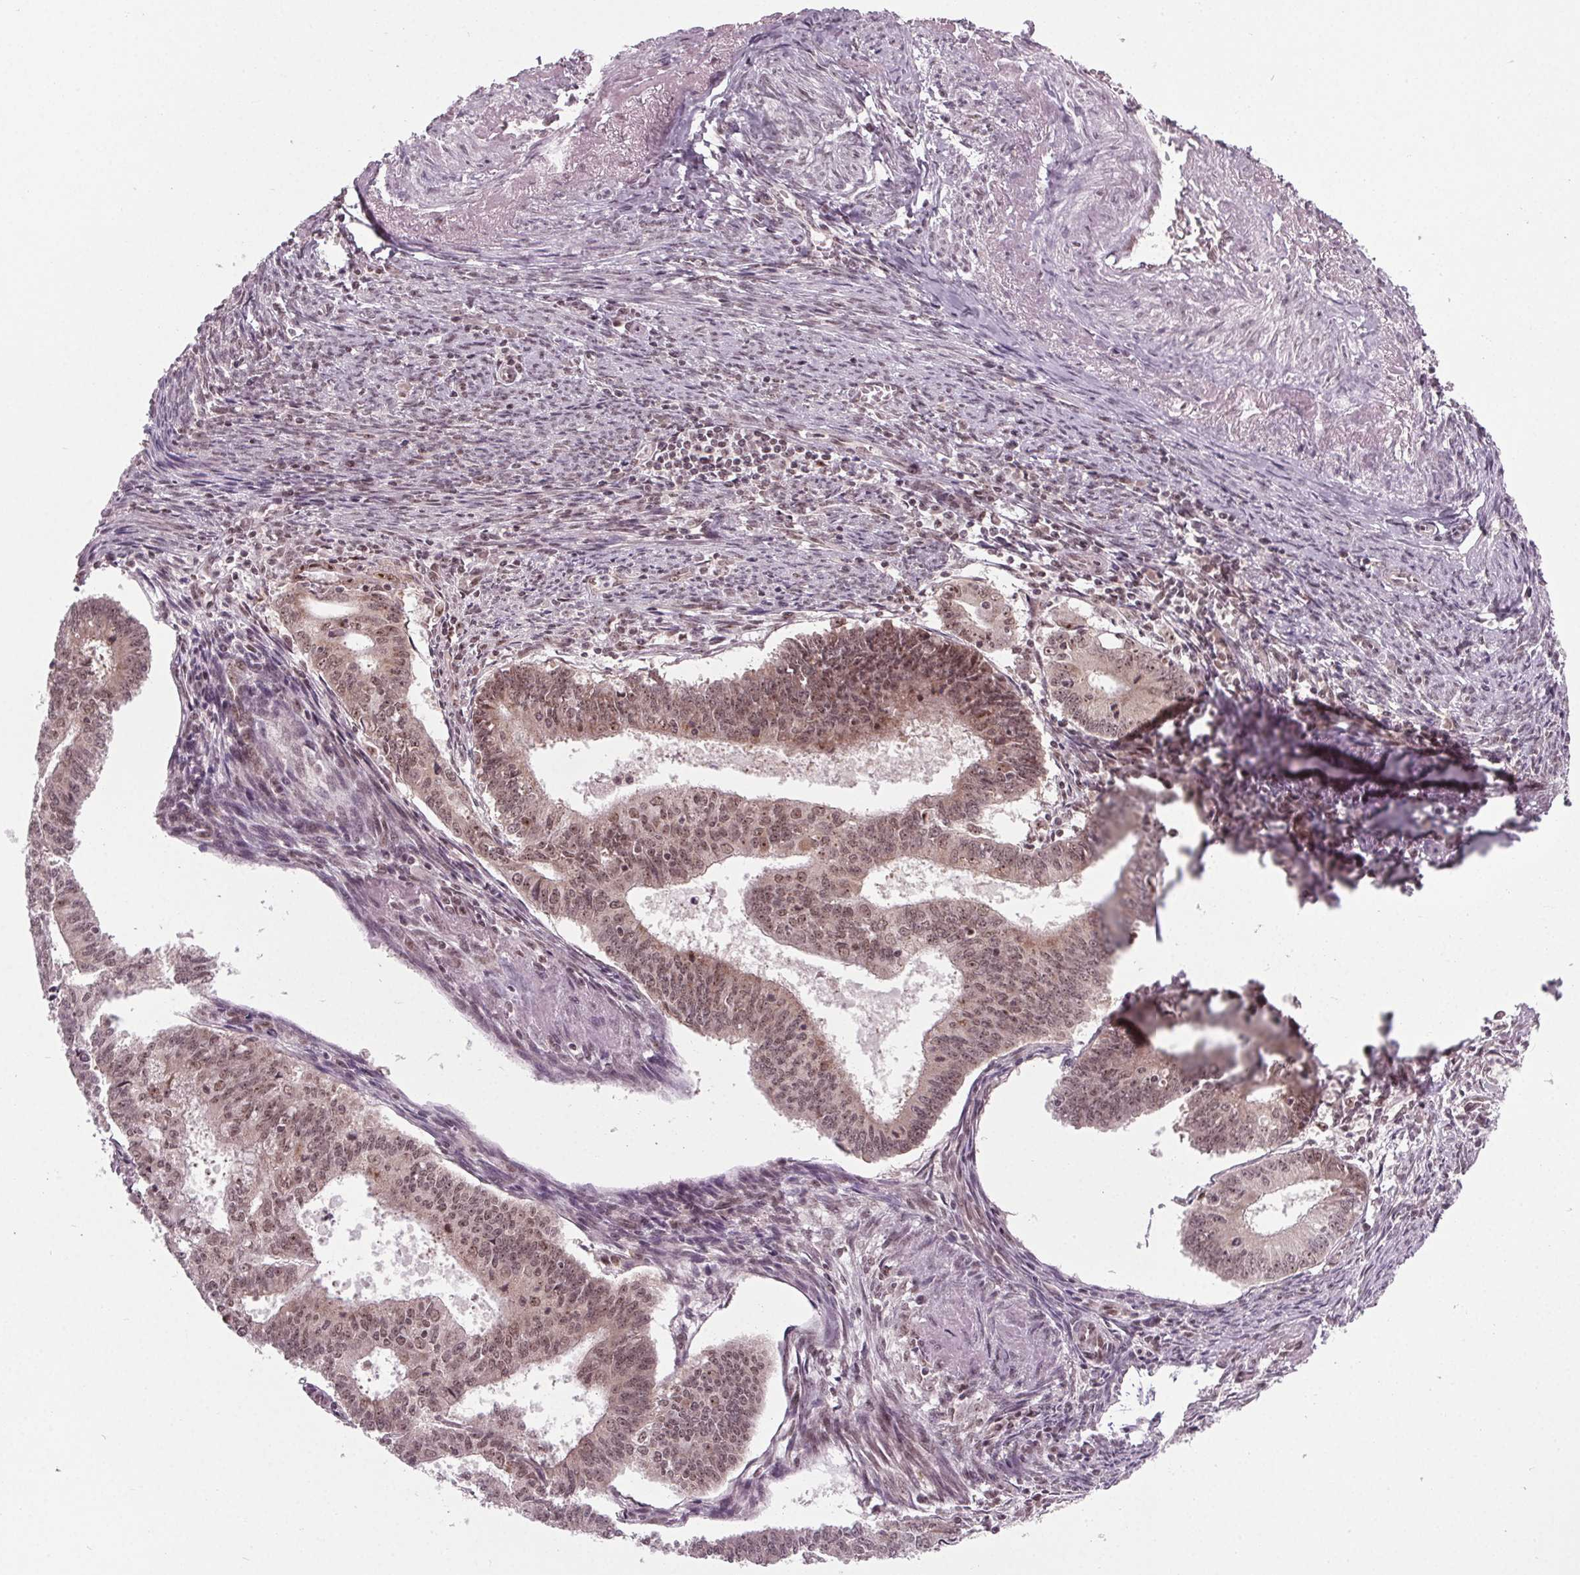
{"staining": {"intensity": "moderate", "quantity": ">75%", "location": "nuclear"}, "tissue": "endometrial cancer", "cell_type": "Tumor cells", "image_type": "cancer", "snomed": [{"axis": "morphology", "description": "Adenocarcinoma, NOS"}, {"axis": "topography", "description": "Endometrium"}], "caption": "Immunohistochemistry image of adenocarcinoma (endometrial) stained for a protein (brown), which displays medium levels of moderate nuclear positivity in about >75% of tumor cells.", "gene": "DDX41", "patient": {"sex": "female", "age": 61}}